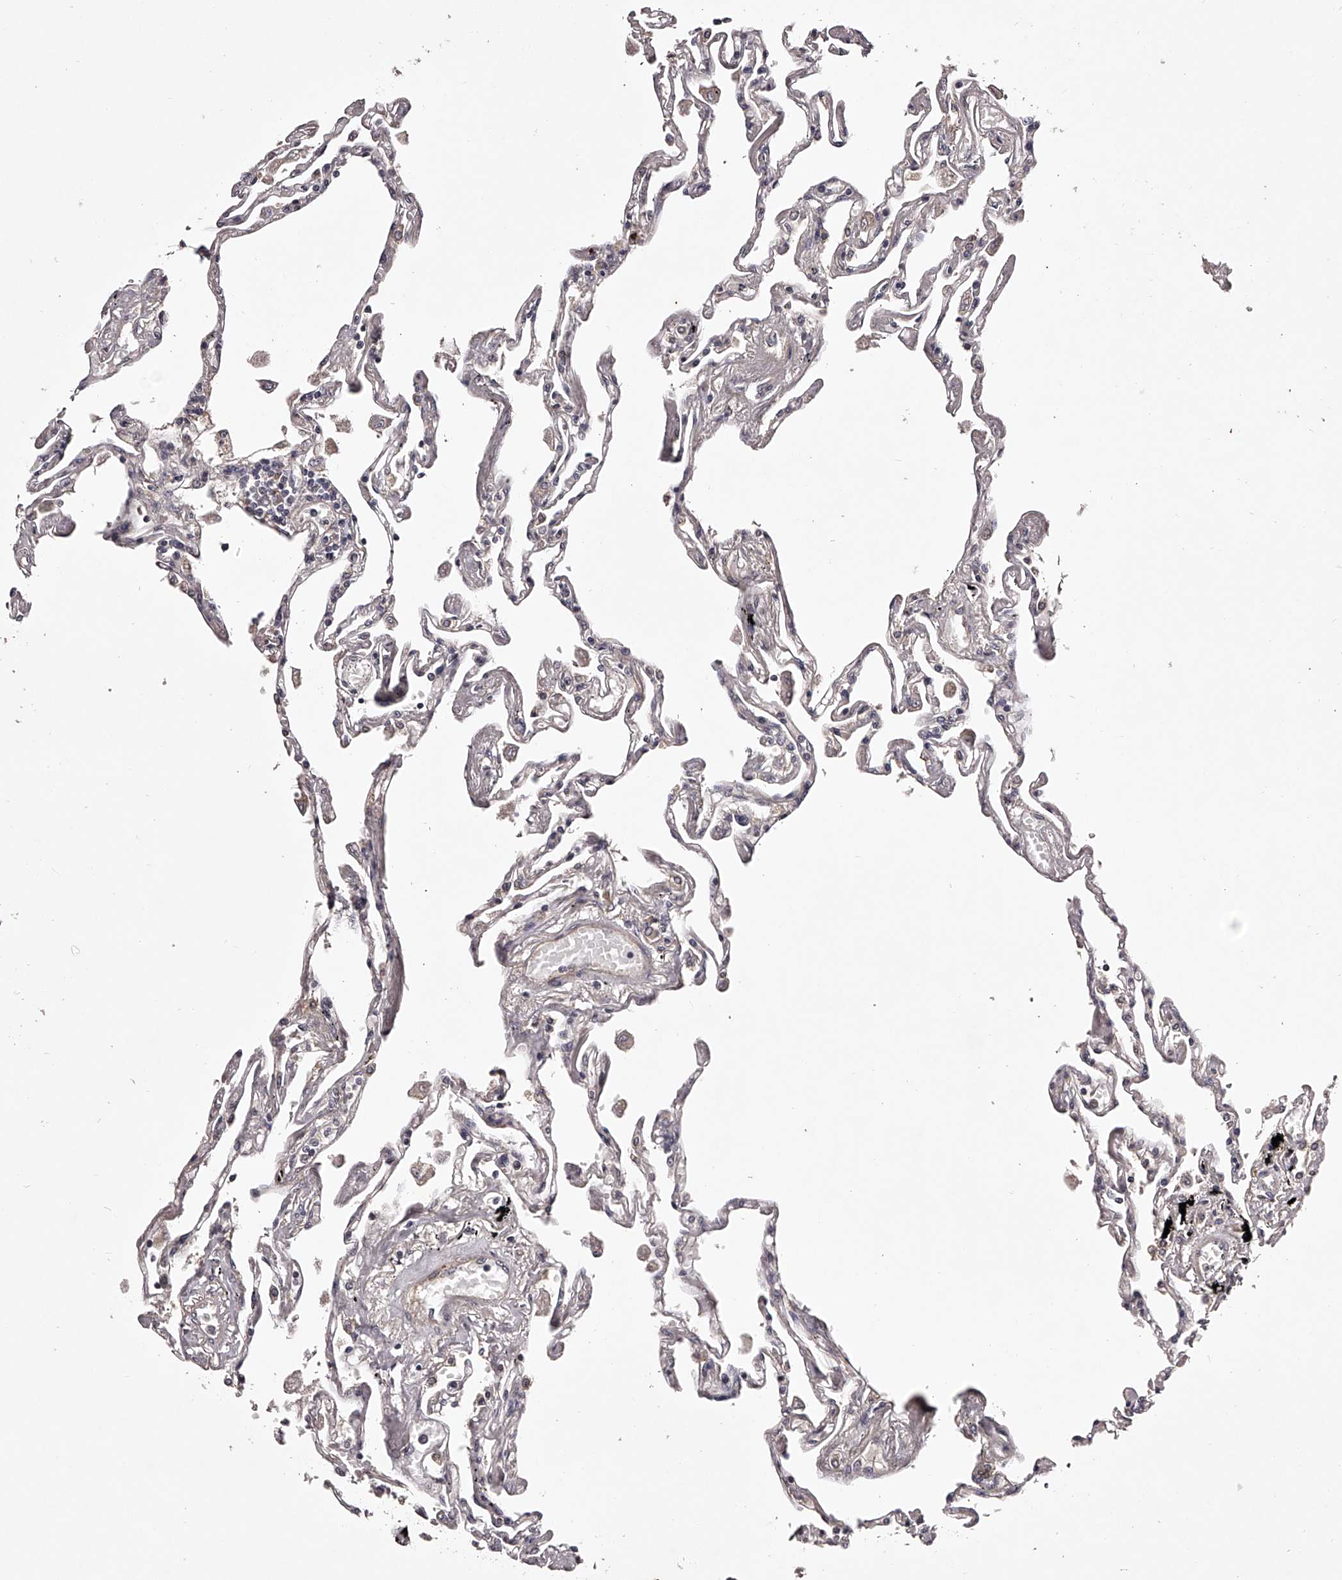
{"staining": {"intensity": "negative", "quantity": "none", "location": "none"}, "tissue": "lung", "cell_type": "Alveolar cells", "image_type": "normal", "snomed": [{"axis": "morphology", "description": "Normal tissue, NOS"}, {"axis": "topography", "description": "Lung"}], "caption": "Alveolar cells show no significant staining in benign lung. Nuclei are stained in blue.", "gene": "ODF2L", "patient": {"sex": "female", "age": 67}}